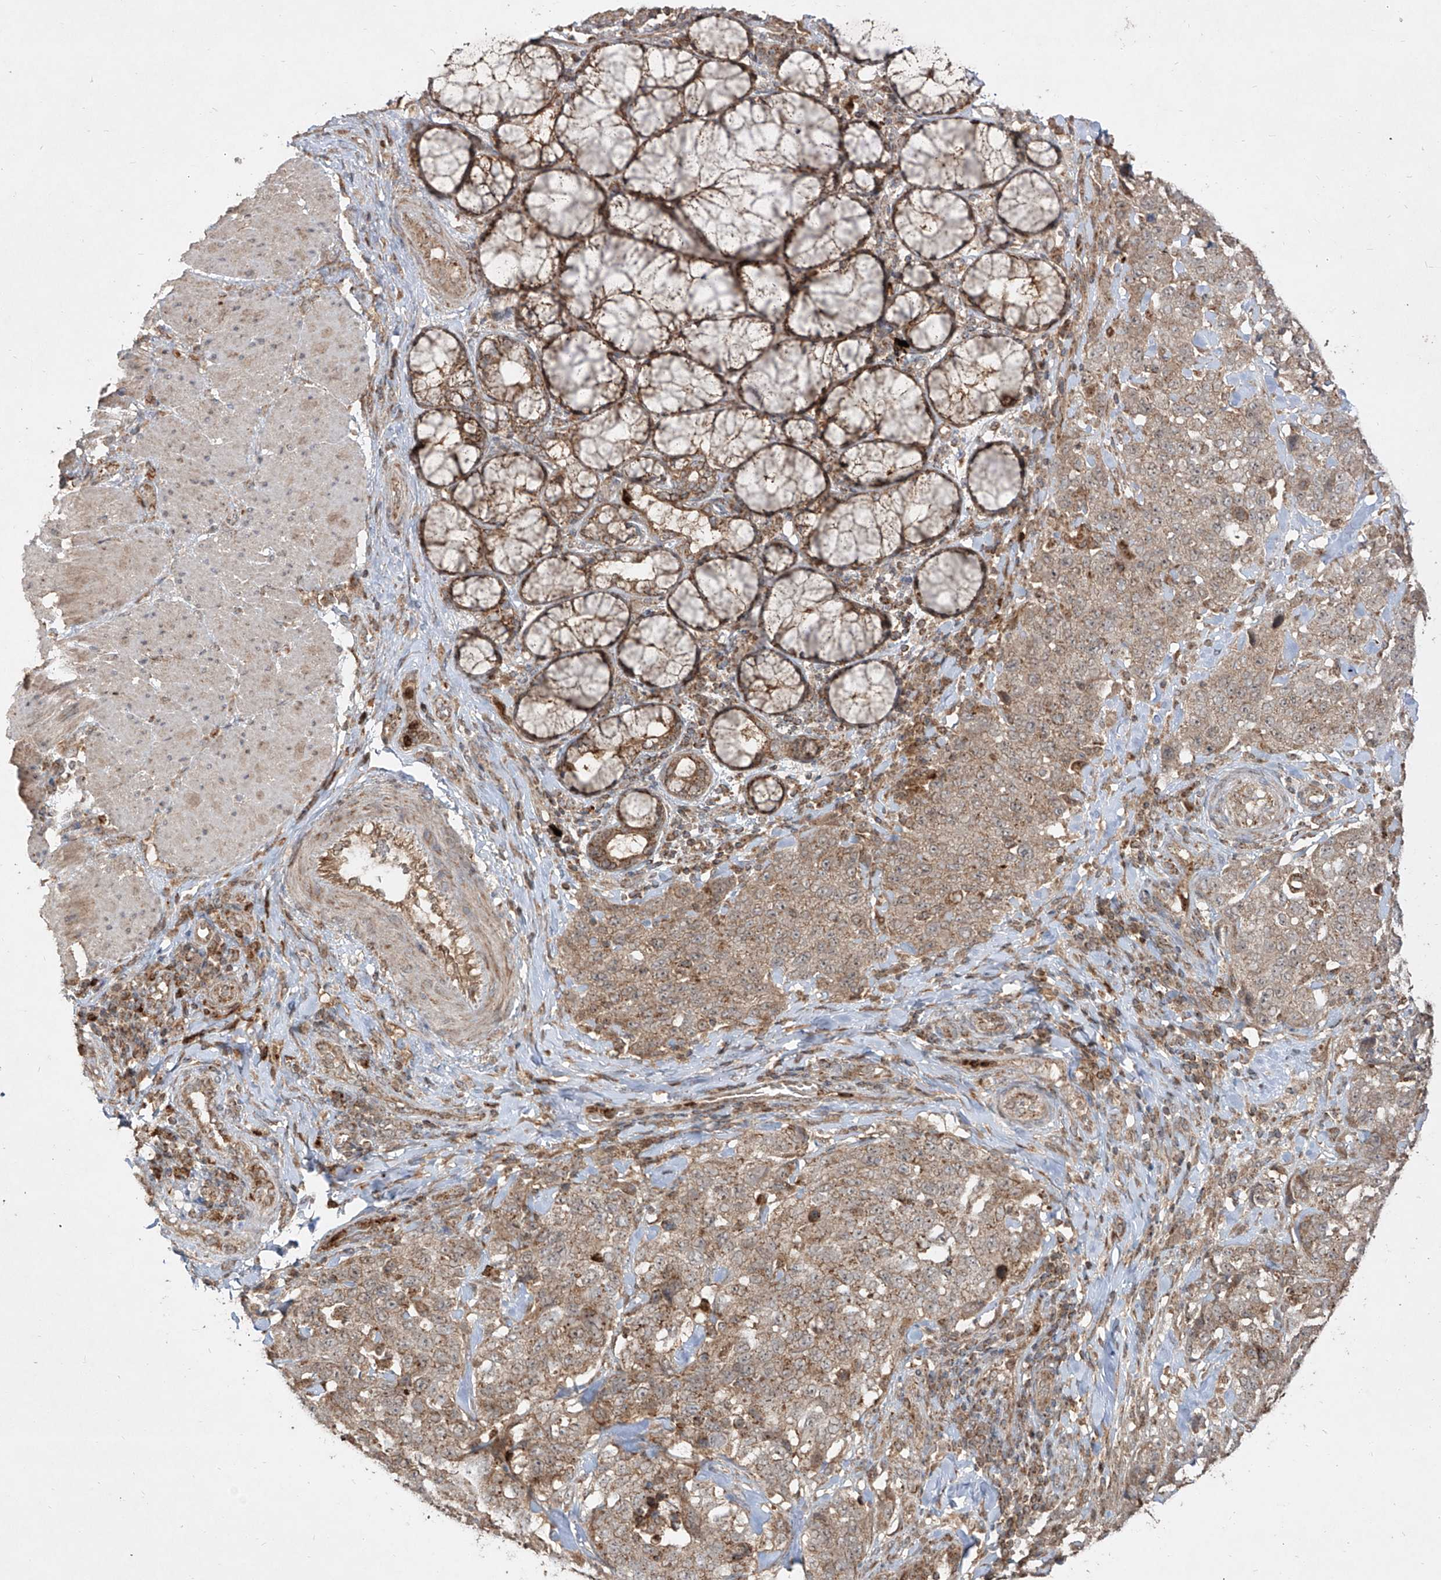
{"staining": {"intensity": "weak", "quantity": ">75%", "location": "cytoplasmic/membranous"}, "tissue": "stomach cancer", "cell_type": "Tumor cells", "image_type": "cancer", "snomed": [{"axis": "morphology", "description": "Adenocarcinoma, NOS"}, {"axis": "topography", "description": "Stomach"}], "caption": "Immunohistochemistry (IHC) photomicrograph of human stomach cancer (adenocarcinoma) stained for a protein (brown), which displays low levels of weak cytoplasmic/membranous staining in approximately >75% of tumor cells.", "gene": "AIM2", "patient": {"sex": "male", "age": 48}}